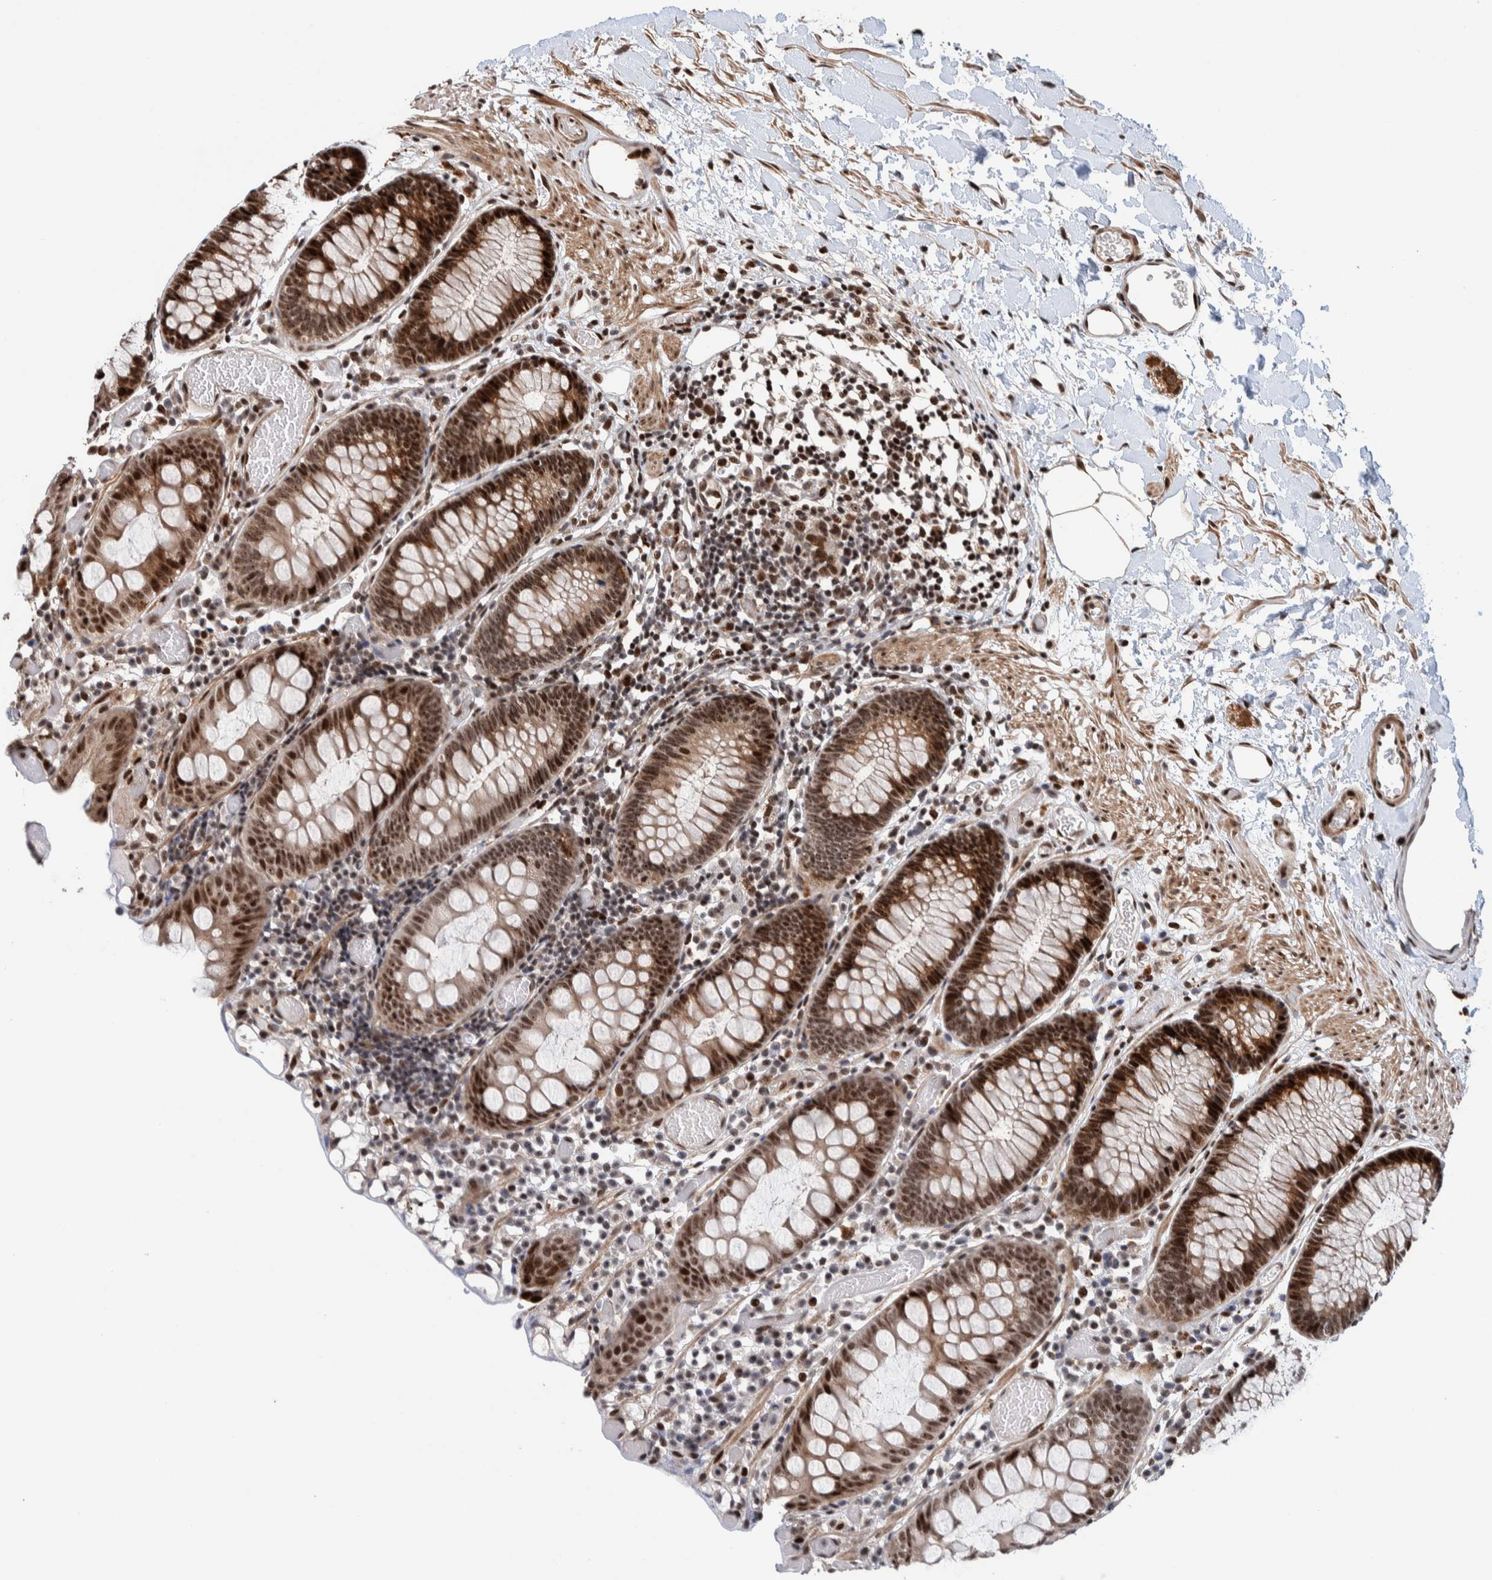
{"staining": {"intensity": "moderate", "quantity": "25%-75%", "location": "nuclear"}, "tissue": "colon", "cell_type": "Endothelial cells", "image_type": "normal", "snomed": [{"axis": "morphology", "description": "Normal tissue, NOS"}, {"axis": "topography", "description": "Colon"}], "caption": "Protein expression by immunohistochemistry (IHC) shows moderate nuclear expression in about 25%-75% of endothelial cells in normal colon.", "gene": "CHD4", "patient": {"sex": "male", "age": 14}}